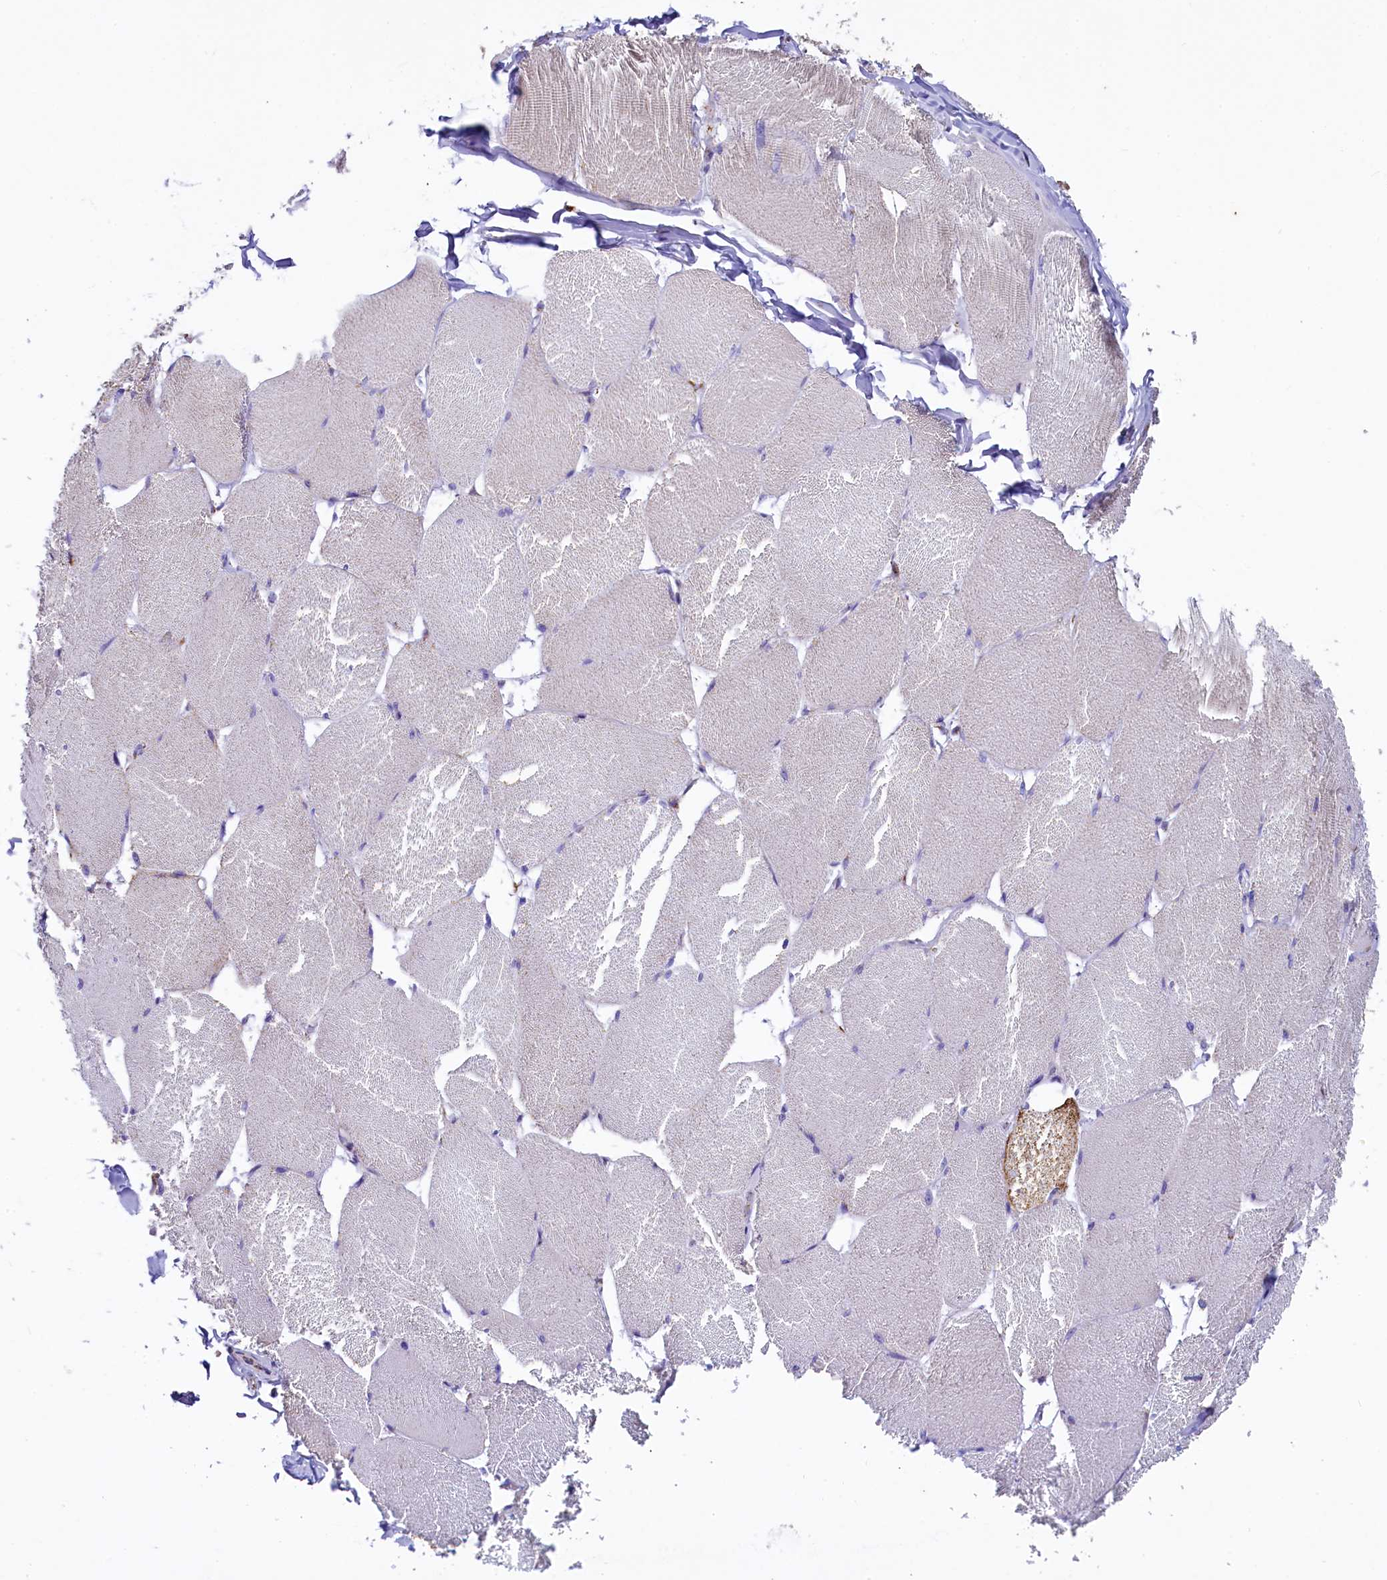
{"staining": {"intensity": "negative", "quantity": "none", "location": "none"}, "tissue": "skeletal muscle", "cell_type": "Myocytes", "image_type": "normal", "snomed": [{"axis": "morphology", "description": "Normal tissue, NOS"}, {"axis": "topography", "description": "Skin"}, {"axis": "topography", "description": "Skeletal muscle"}], "caption": "This is an IHC image of unremarkable human skeletal muscle. There is no positivity in myocytes.", "gene": "IDH3A", "patient": {"sex": "male", "age": 83}}